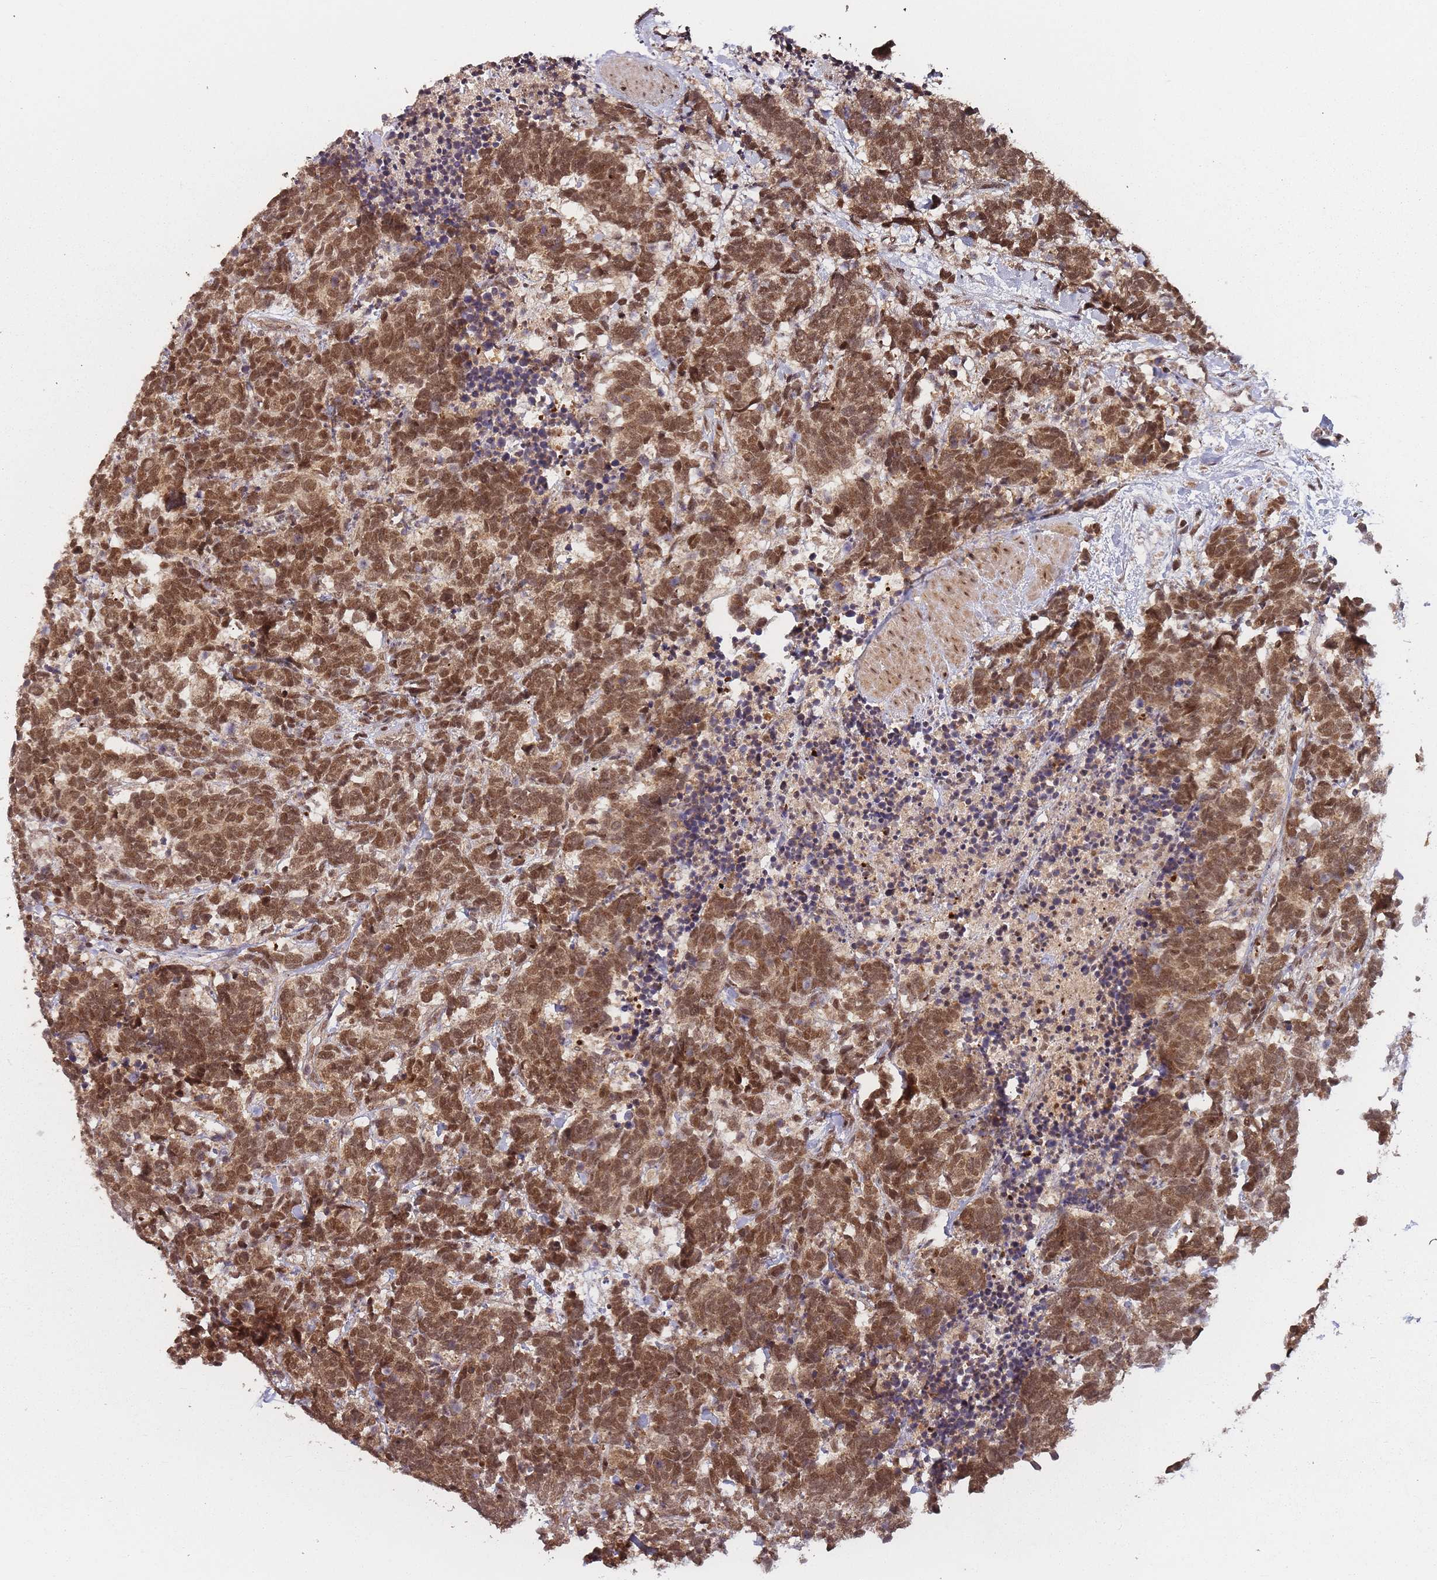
{"staining": {"intensity": "moderate", "quantity": ">75%", "location": "cytoplasmic/membranous,nuclear"}, "tissue": "carcinoid", "cell_type": "Tumor cells", "image_type": "cancer", "snomed": [{"axis": "morphology", "description": "Carcinoma, NOS"}, {"axis": "morphology", "description": "Carcinoid, malignant, NOS"}, {"axis": "topography", "description": "Prostate"}], "caption": "Brown immunohistochemical staining in human carcinoid demonstrates moderate cytoplasmic/membranous and nuclear expression in about >75% of tumor cells.", "gene": "ZNF497", "patient": {"sex": "male", "age": 57}}